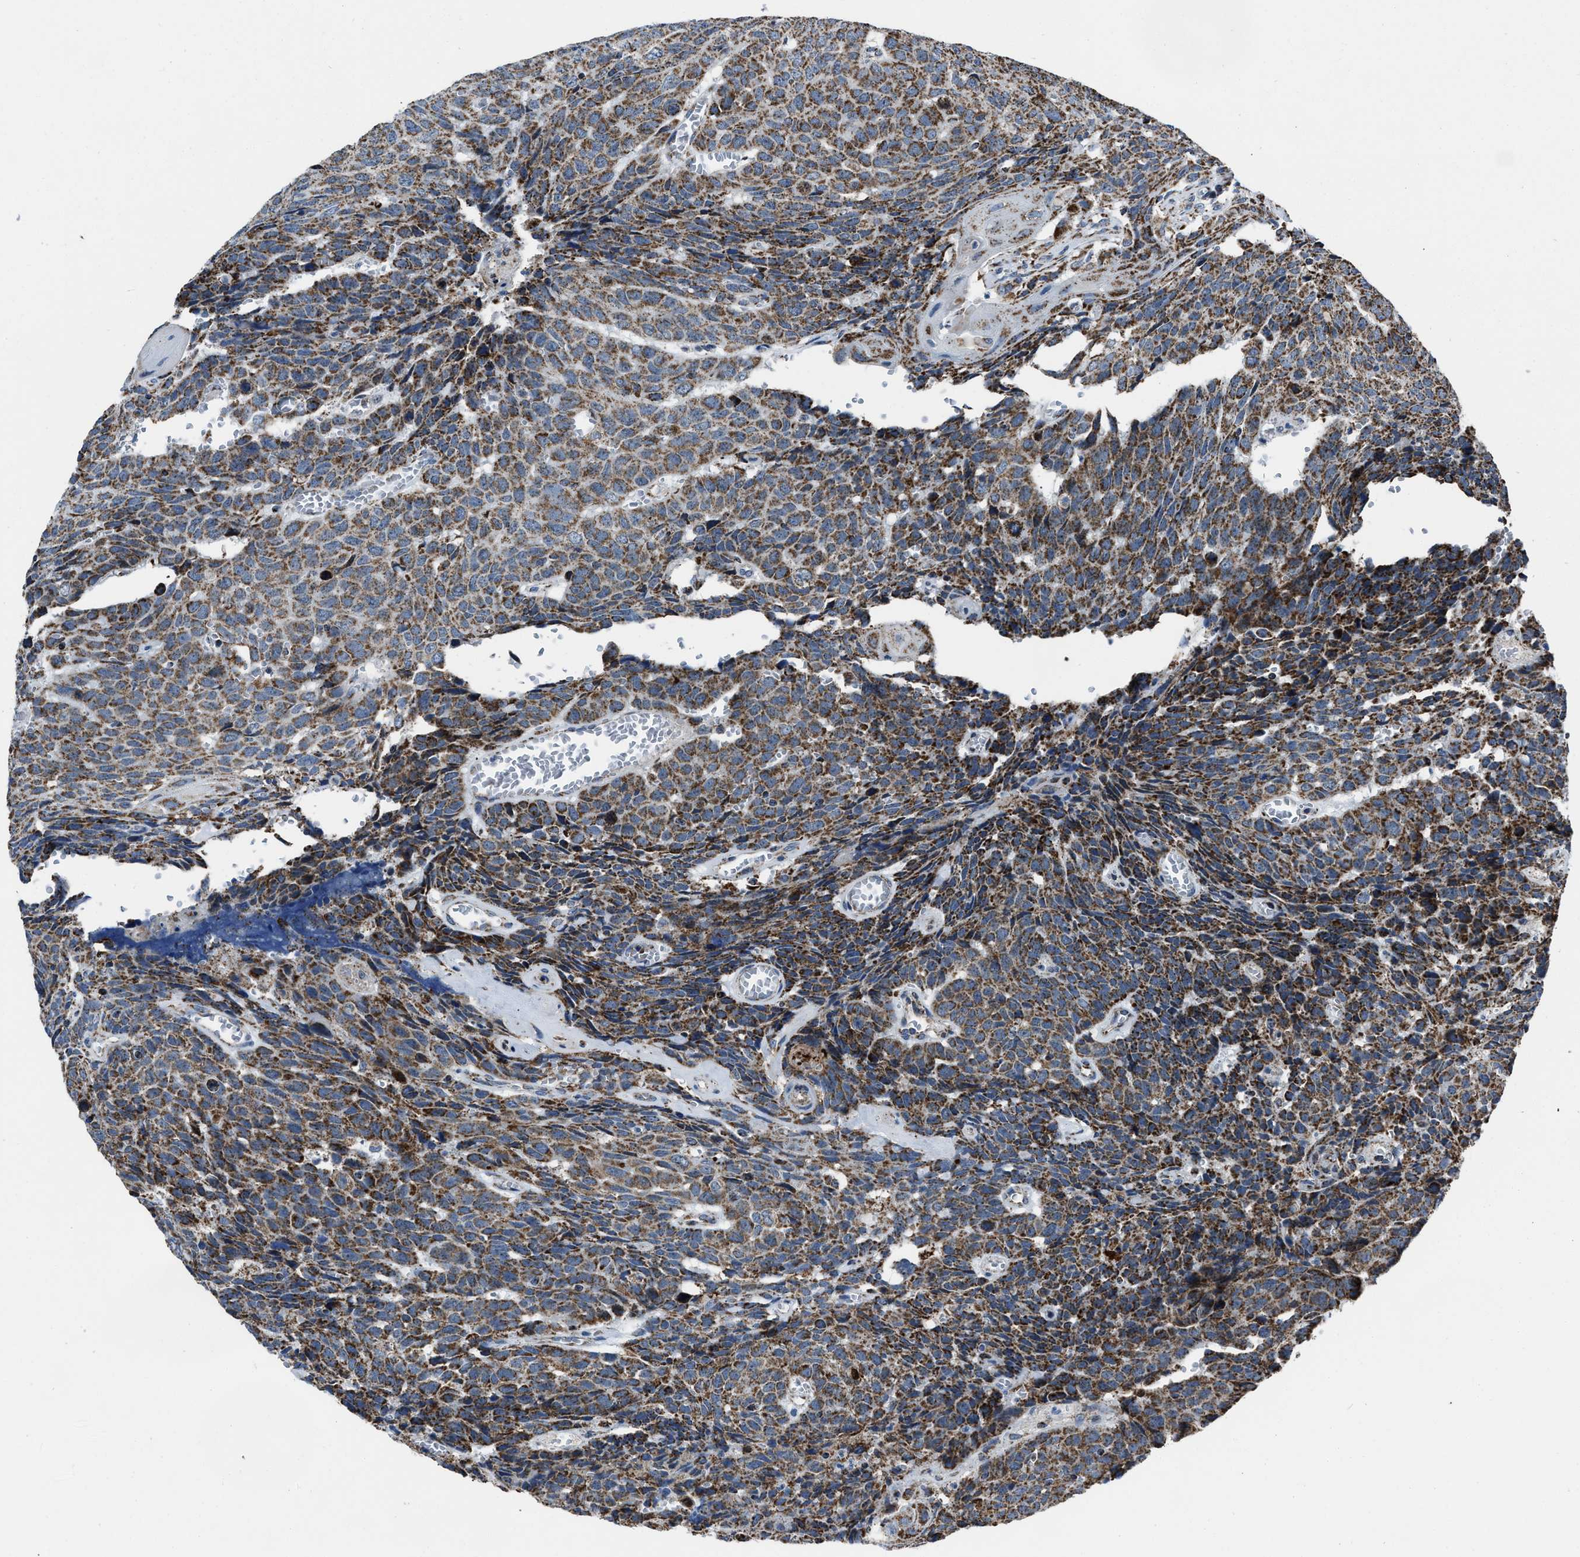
{"staining": {"intensity": "moderate", "quantity": ">75%", "location": "cytoplasmic/membranous"}, "tissue": "head and neck cancer", "cell_type": "Tumor cells", "image_type": "cancer", "snomed": [{"axis": "morphology", "description": "Squamous cell carcinoma, NOS"}, {"axis": "topography", "description": "Head-Neck"}], "caption": "DAB immunohistochemical staining of human head and neck squamous cell carcinoma reveals moderate cytoplasmic/membranous protein positivity in approximately >75% of tumor cells.", "gene": "NSD3", "patient": {"sex": "male", "age": 66}}